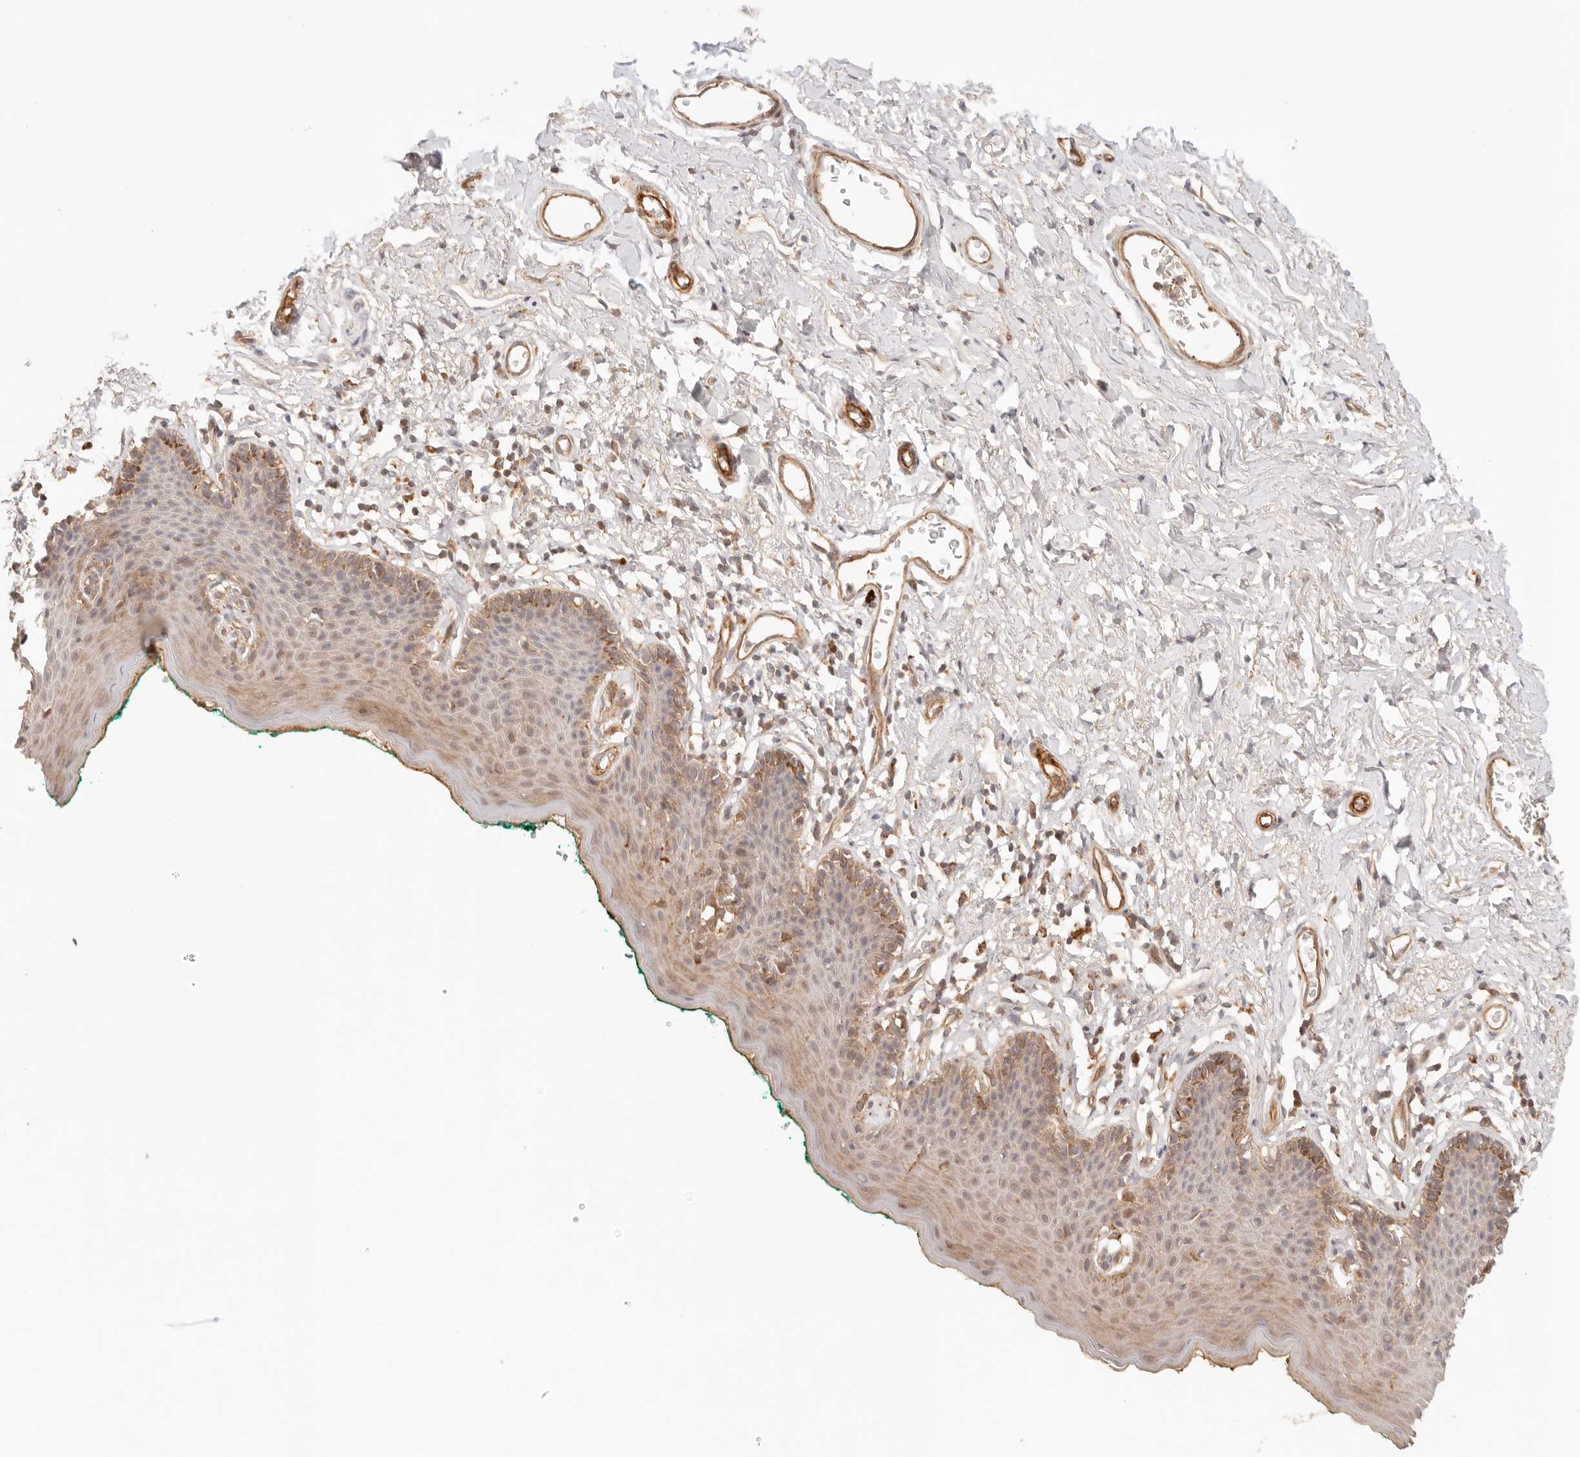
{"staining": {"intensity": "moderate", "quantity": ">75%", "location": "cytoplasmic/membranous"}, "tissue": "skin", "cell_type": "Epidermal cells", "image_type": "normal", "snomed": [{"axis": "morphology", "description": "Normal tissue, NOS"}, {"axis": "topography", "description": "Vulva"}], "caption": "Immunohistochemical staining of normal human skin displays >75% levels of moderate cytoplasmic/membranous protein expression in approximately >75% of epidermal cells. Using DAB (brown) and hematoxylin (blue) stains, captured at high magnification using brightfield microscopy.", "gene": "IL1R2", "patient": {"sex": "female", "age": 66}}